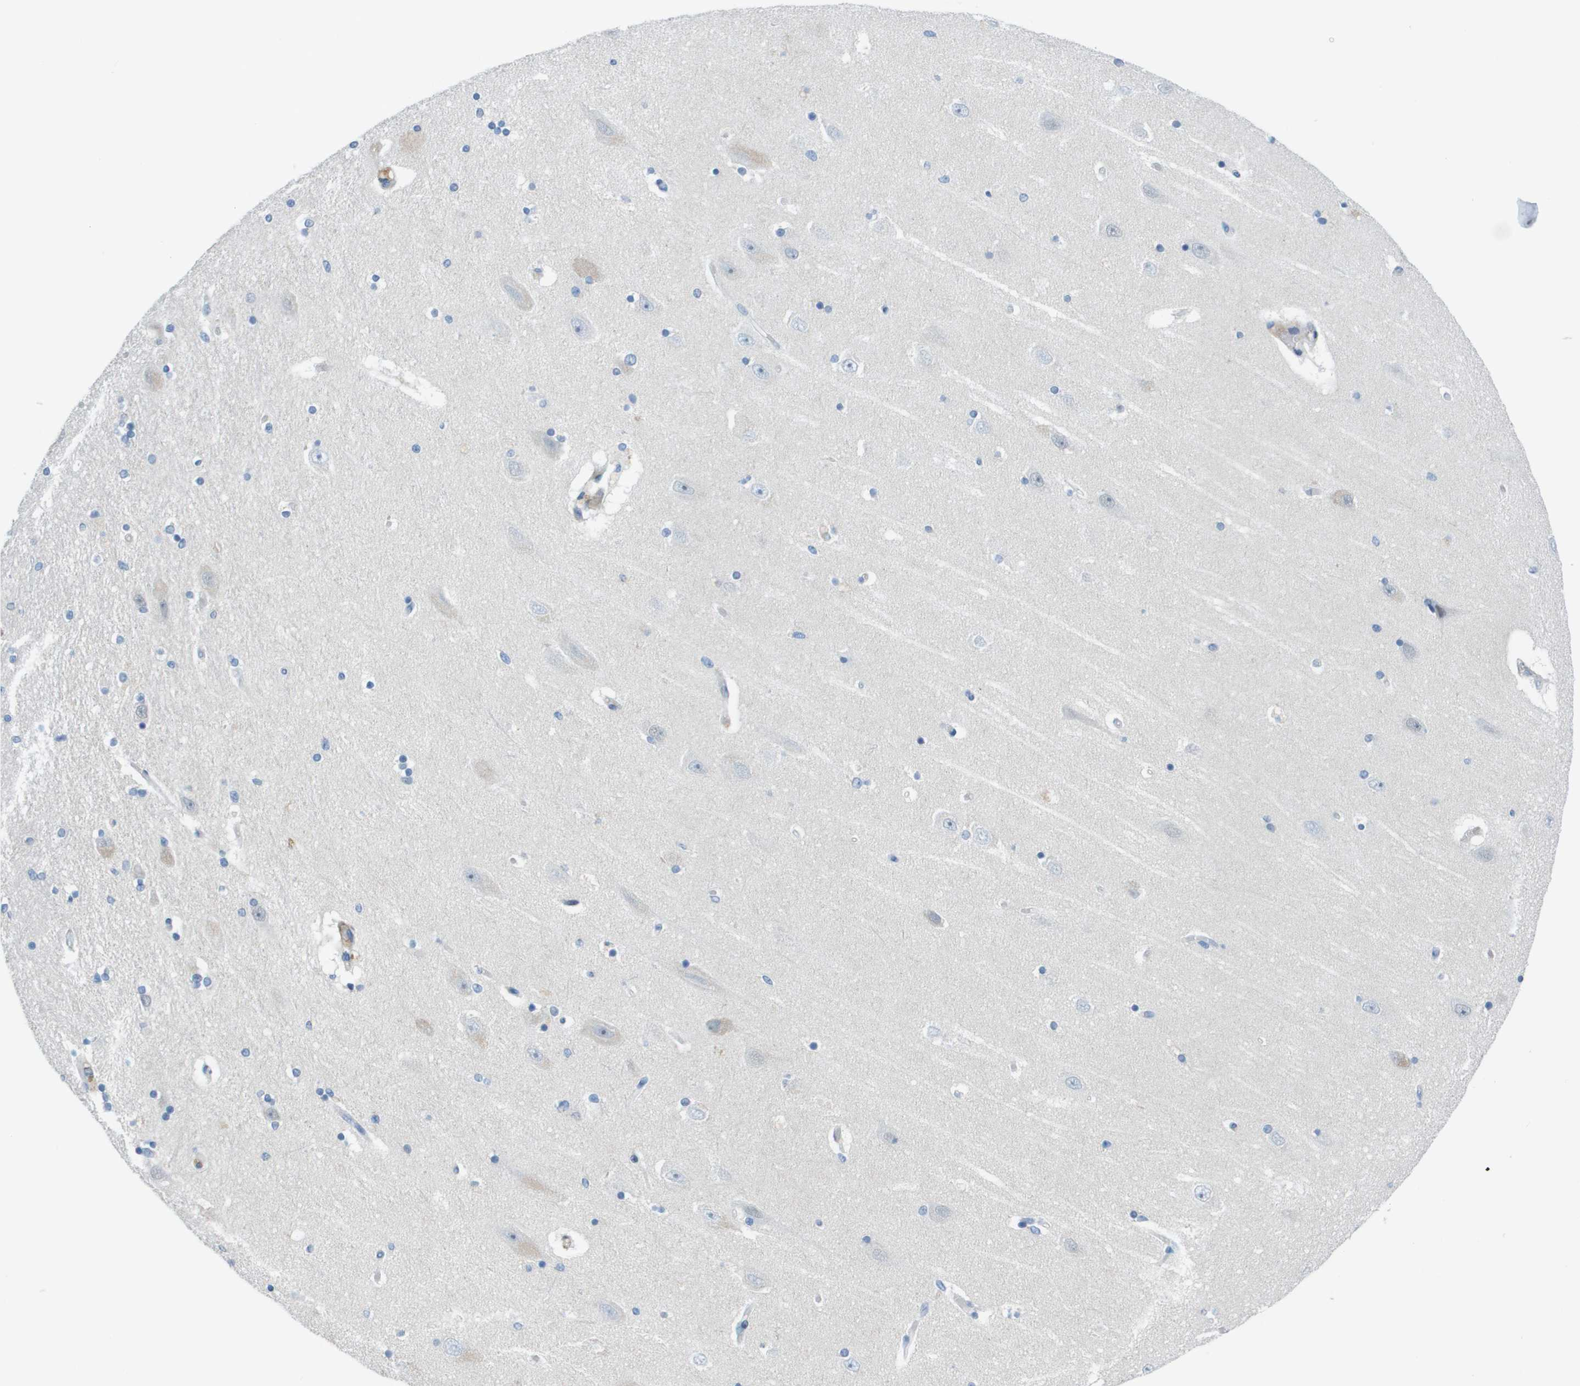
{"staining": {"intensity": "negative", "quantity": "none", "location": "none"}, "tissue": "hippocampus", "cell_type": "Glial cells", "image_type": "normal", "snomed": [{"axis": "morphology", "description": "Normal tissue, NOS"}, {"axis": "topography", "description": "Hippocampus"}], "caption": "Glial cells show no significant protein positivity in unremarkable hippocampus.", "gene": "ZBTB43", "patient": {"sex": "female", "age": 54}}